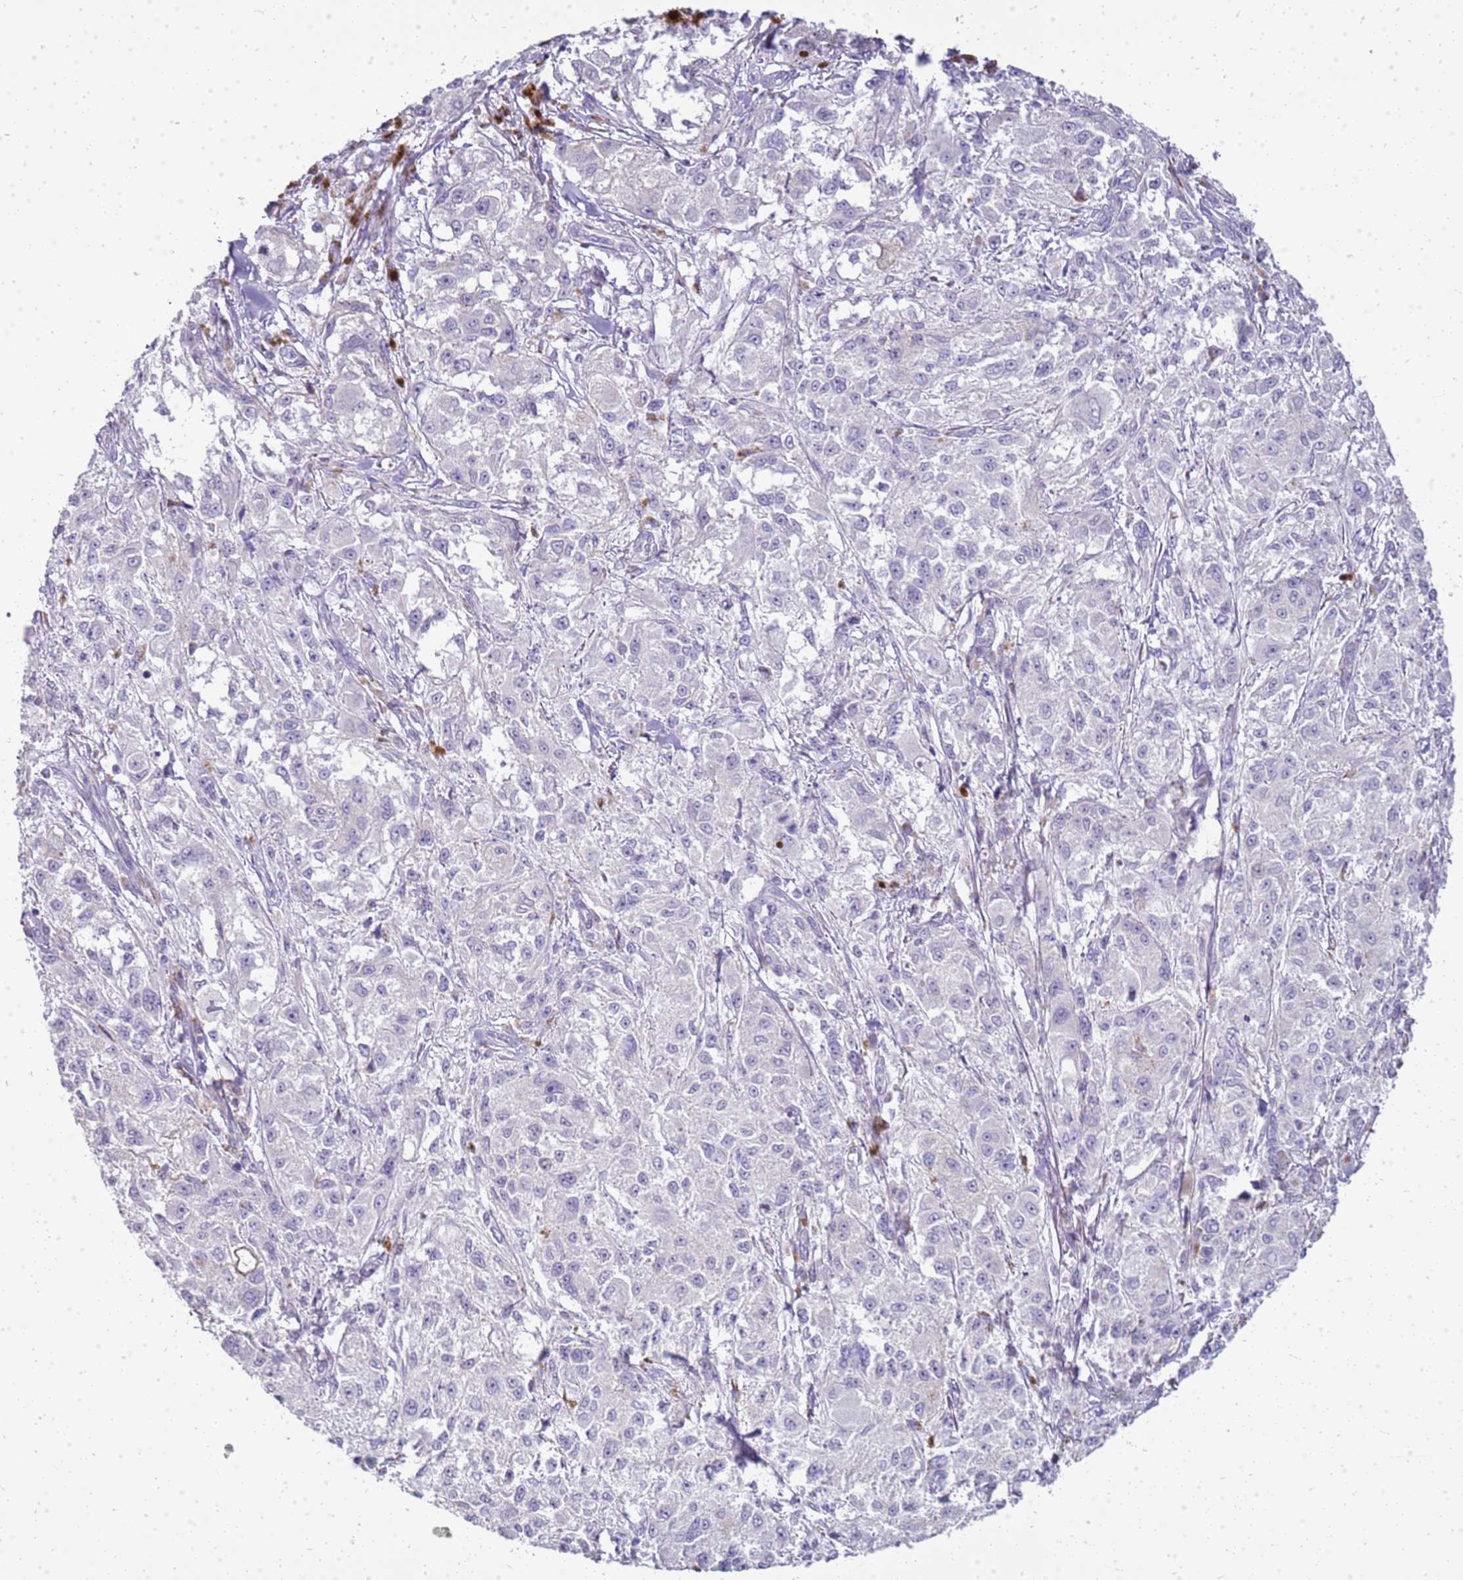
{"staining": {"intensity": "negative", "quantity": "none", "location": "none"}, "tissue": "melanoma", "cell_type": "Tumor cells", "image_type": "cancer", "snomed": [{"axis": "morphology", "description": "Necrosis, NOS"}, {"axis": "morphology", "description": "Malignant melanoma, NOS"}, {"axis": "topography", "description": "Skin"}], "caption": "The micrograph shows no staining of tumor cells in malignant melanoma. (Immunohistochemistry (ihc), brightfield microscopy, high magnification).", "gene": "FABP2", "patient": {"sex": "female", "age": 87}}